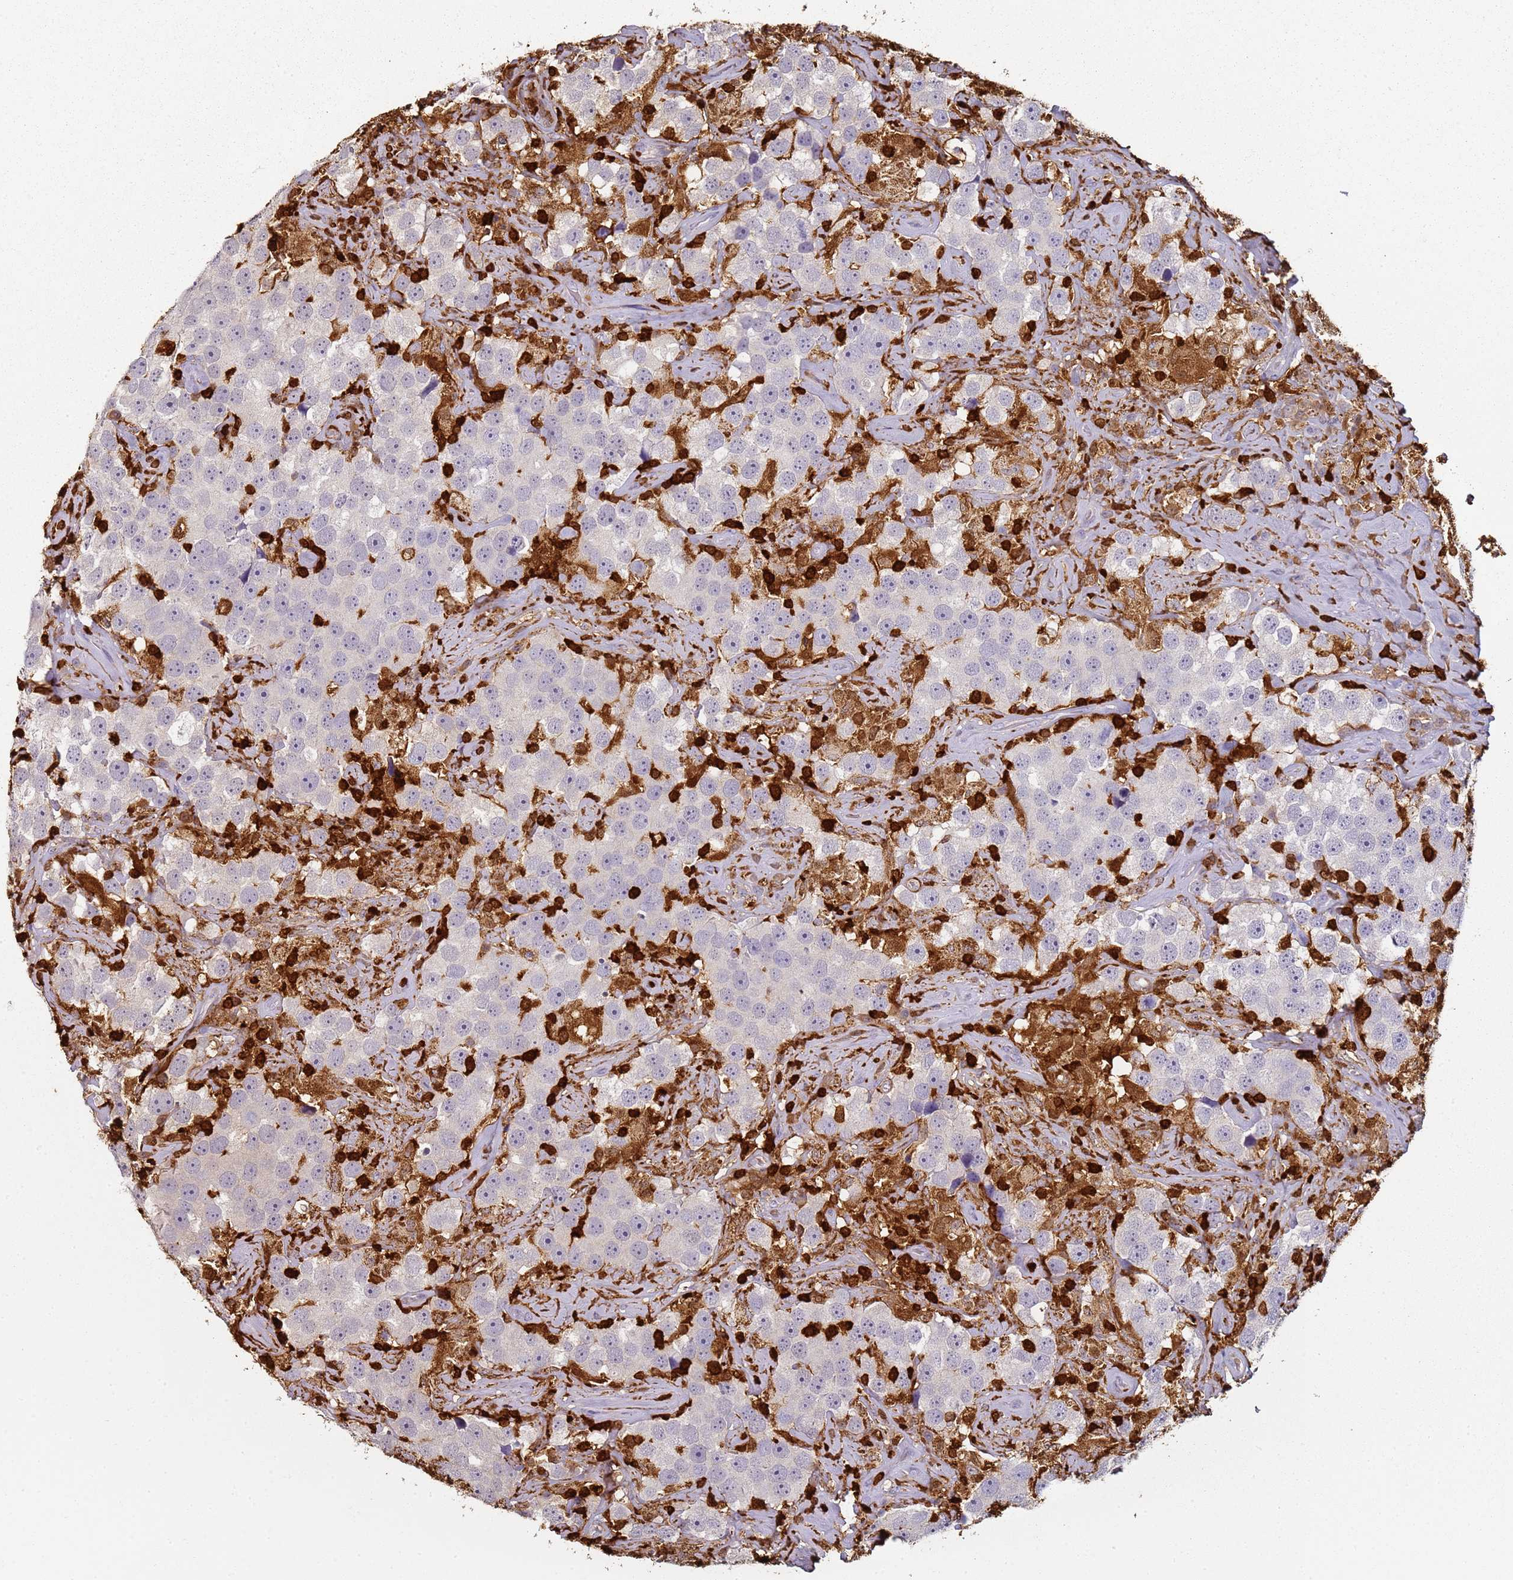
{"staining": {"intensity": "negative", "quantity": "none", "location": "none"}, "tissue": "testis cancer", "cell_type": "Tumor cells", "image_type": "cancer", "snomed": [{"axis": "morphology", "description": "Seminoma, NOS"}, {"axis": "topography", "description": "Testis"}], "caption": "IHC of human testis cancer (seminoma) demonstrates no expression in tumor cells. (DAB (3,3'-diaminobenzidine) immunohistochemistry with hematoxylin counter stain).", "gene": "S100A4", "patient": {"sex": "male", "age": 49}}